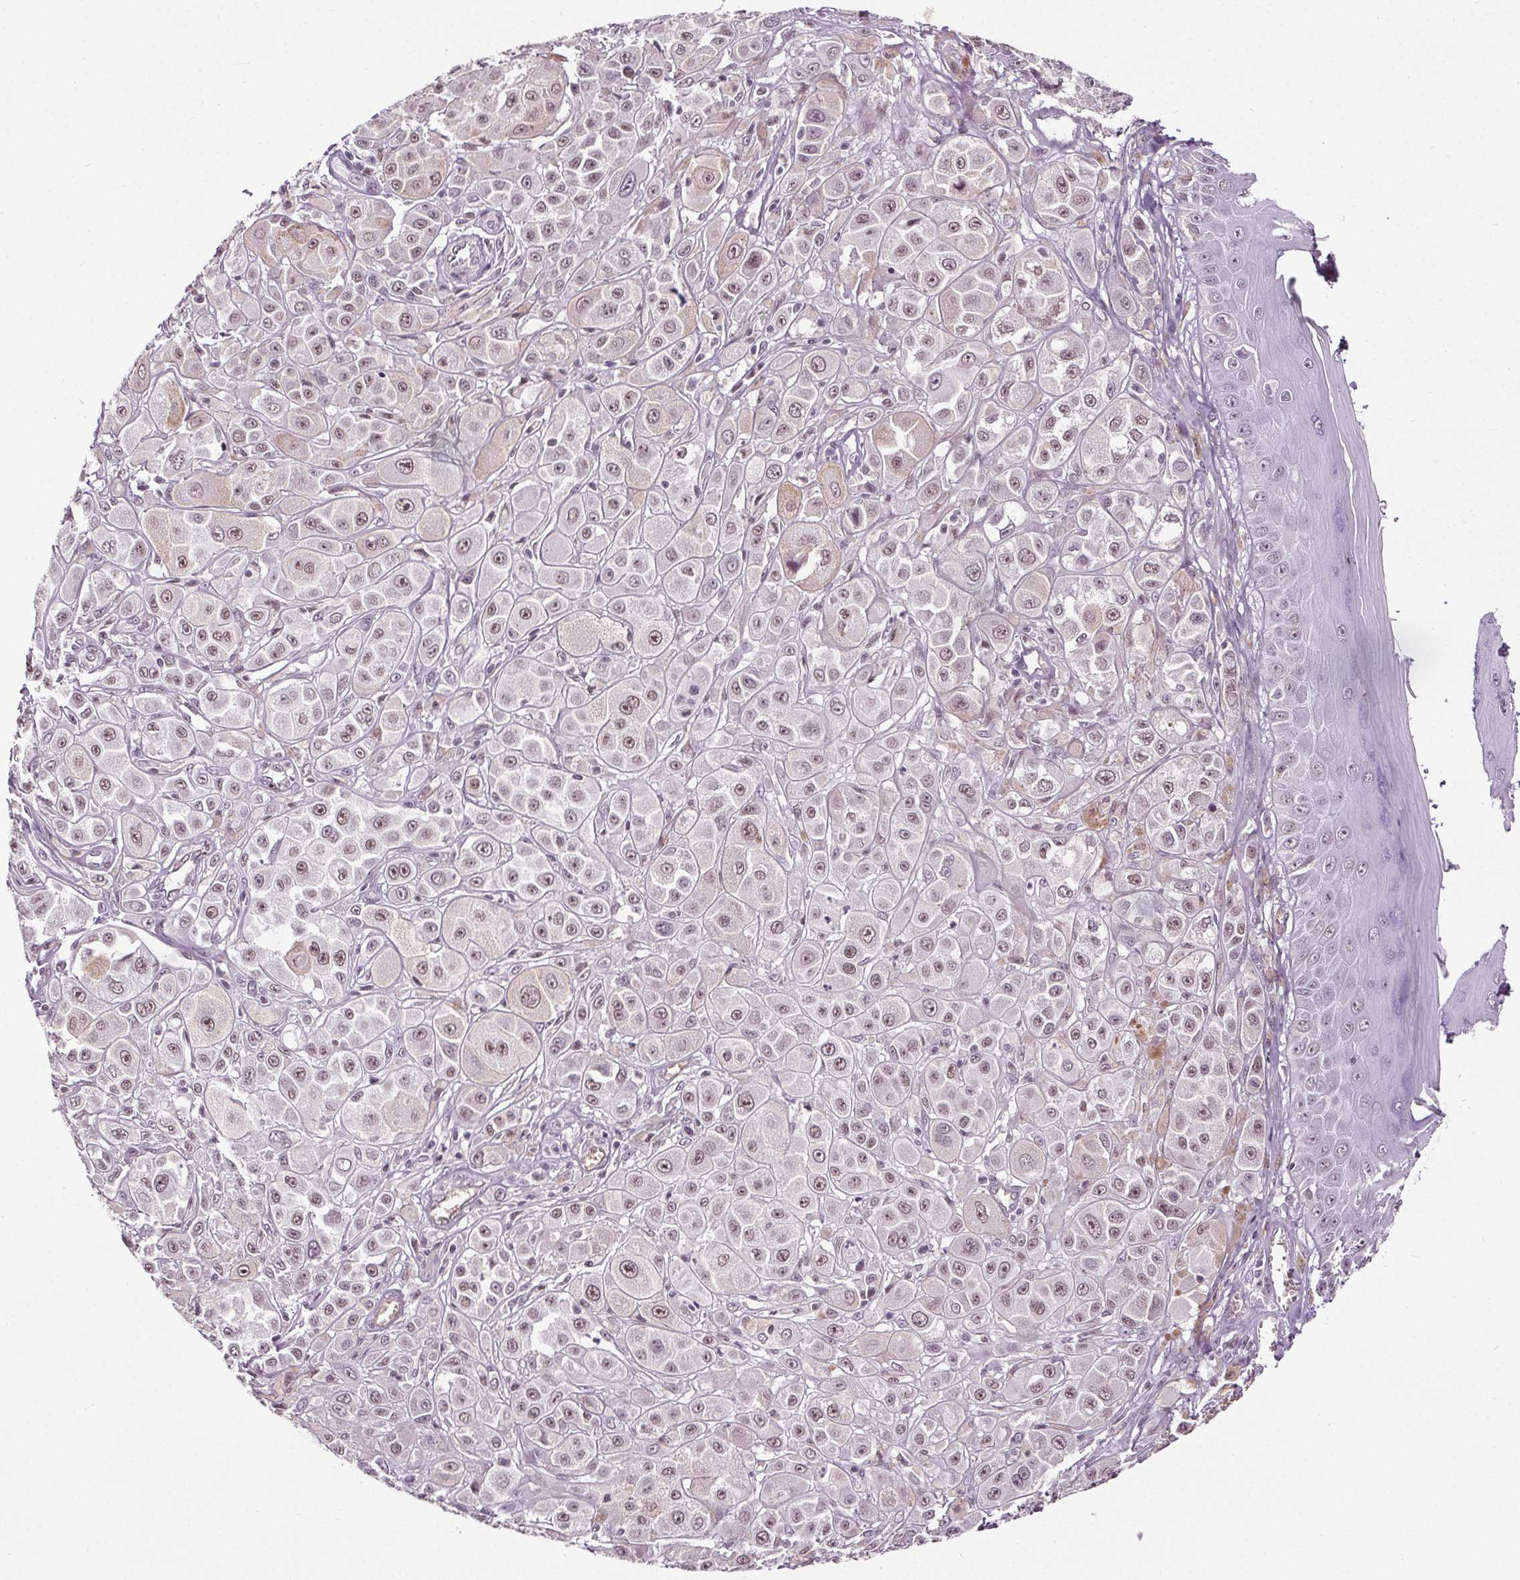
{"staining": {"intensity": "weak", "quantity": "25%-75%", "location": "nuclear"}, "tissue": "melanoma", "cell_type": "Tumor cells", "image_type": "cancer", "snomed": [{"axis": "morphology", "description": "Malignant melanoma, NOS"}, {"axis": "topography", "description": "Skin"}], "caption": "Malignant melanoma stained with a brown dye demonstrates weak nuclear positive positivity in approximately 25%-75% of tumor cells.", "gene": "IWS1", "patient": {"sex": "male", "age": 67}}